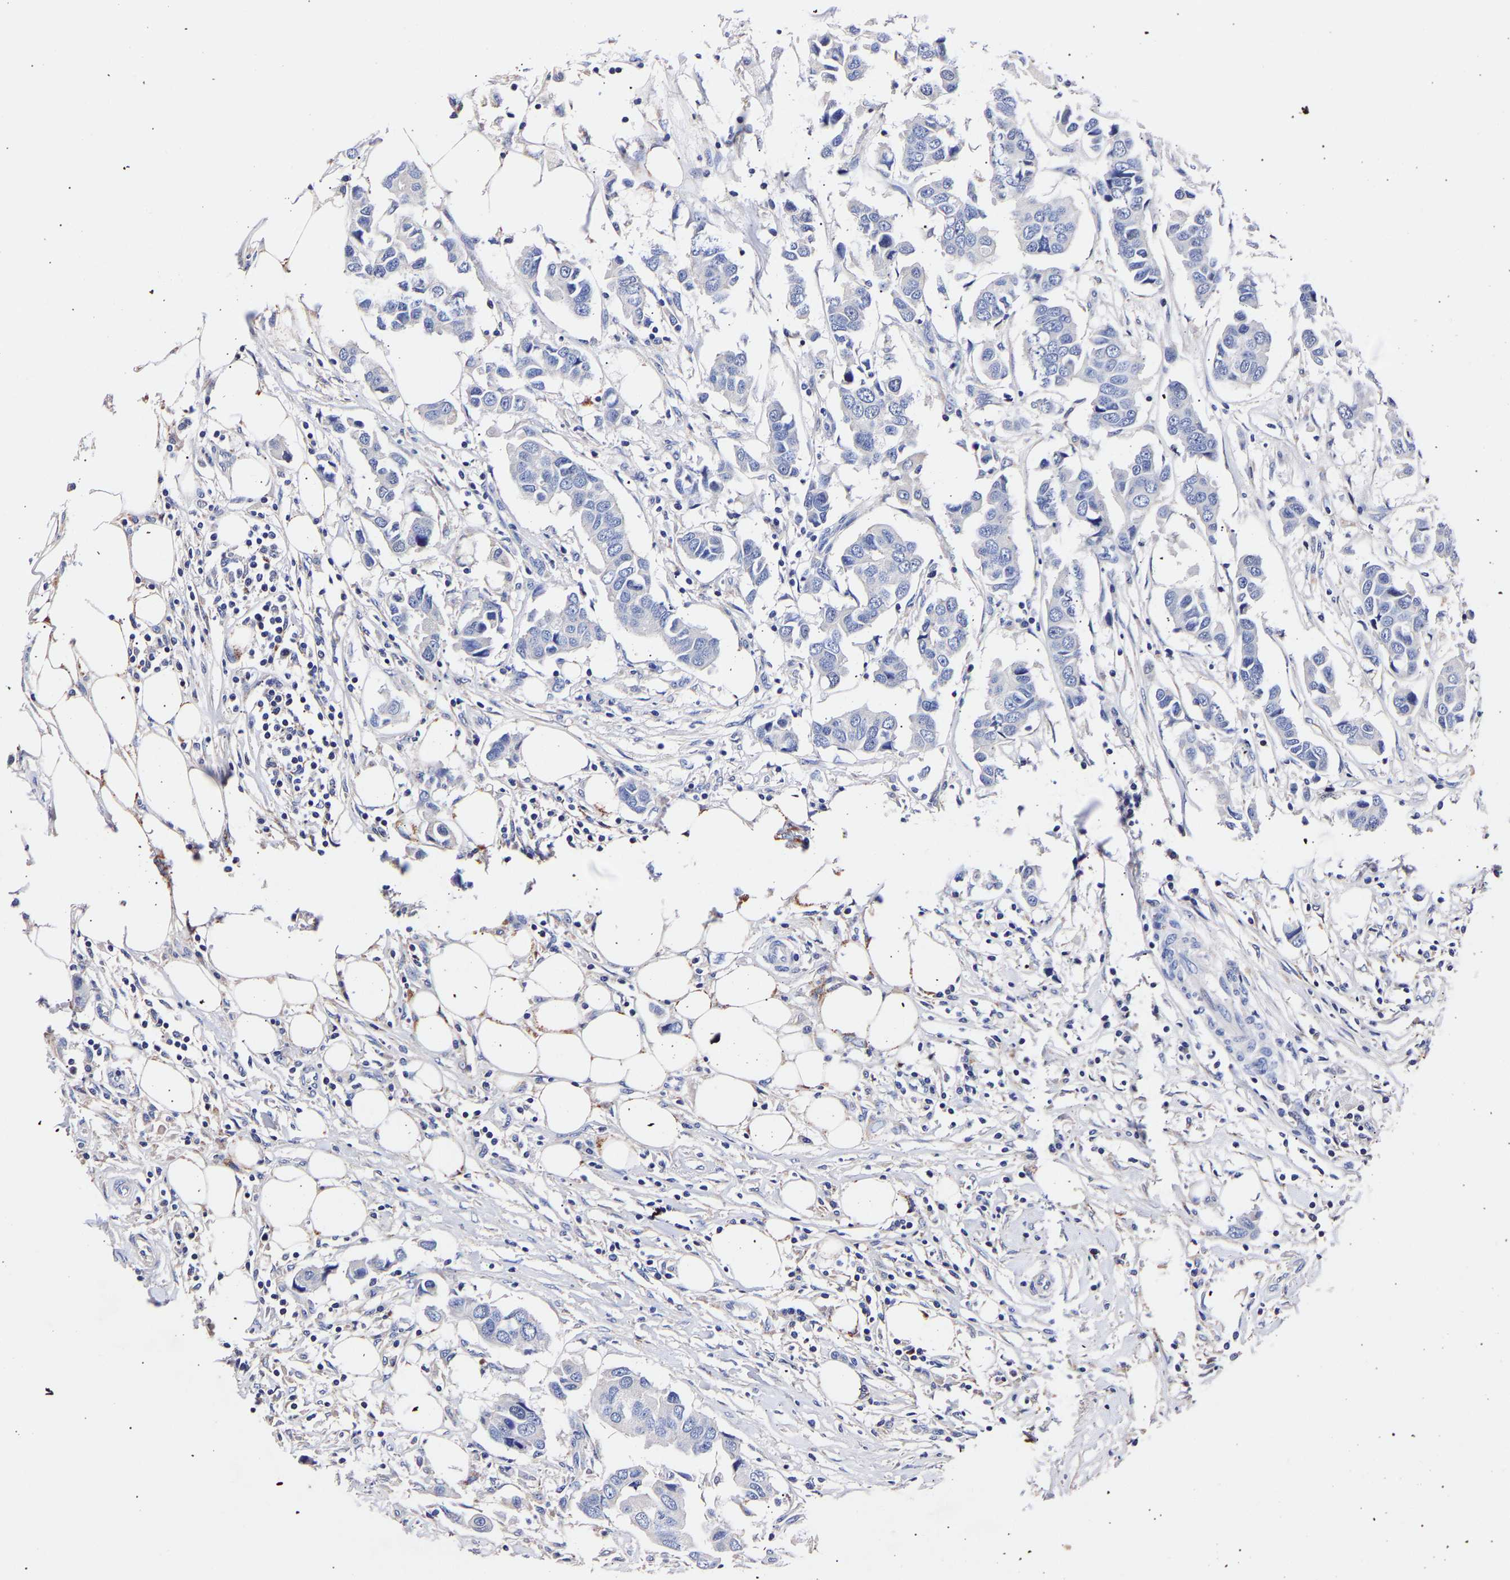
{"staining": {"intensity": "negative", "quantity": "none", "location": "none"}, "tissue": "breast cancer", "cell_type": "Tumor cells", "image_type": "cancer", "snomed": [{"axis": "morphology", "description": "Duct carcinoma"}, {"axis": "topography", "description": "Breast"}], "caption": "IHC histopathology image of human breast cancer (intraductal carcinoma) stained for a protein (brown), which exhibits no expression in tumor cells. (Immunohistochemistry, brightfield microscopy, high magnification).", "gene": "SEM1", "patient": {"sex": "female", "age": 80}}